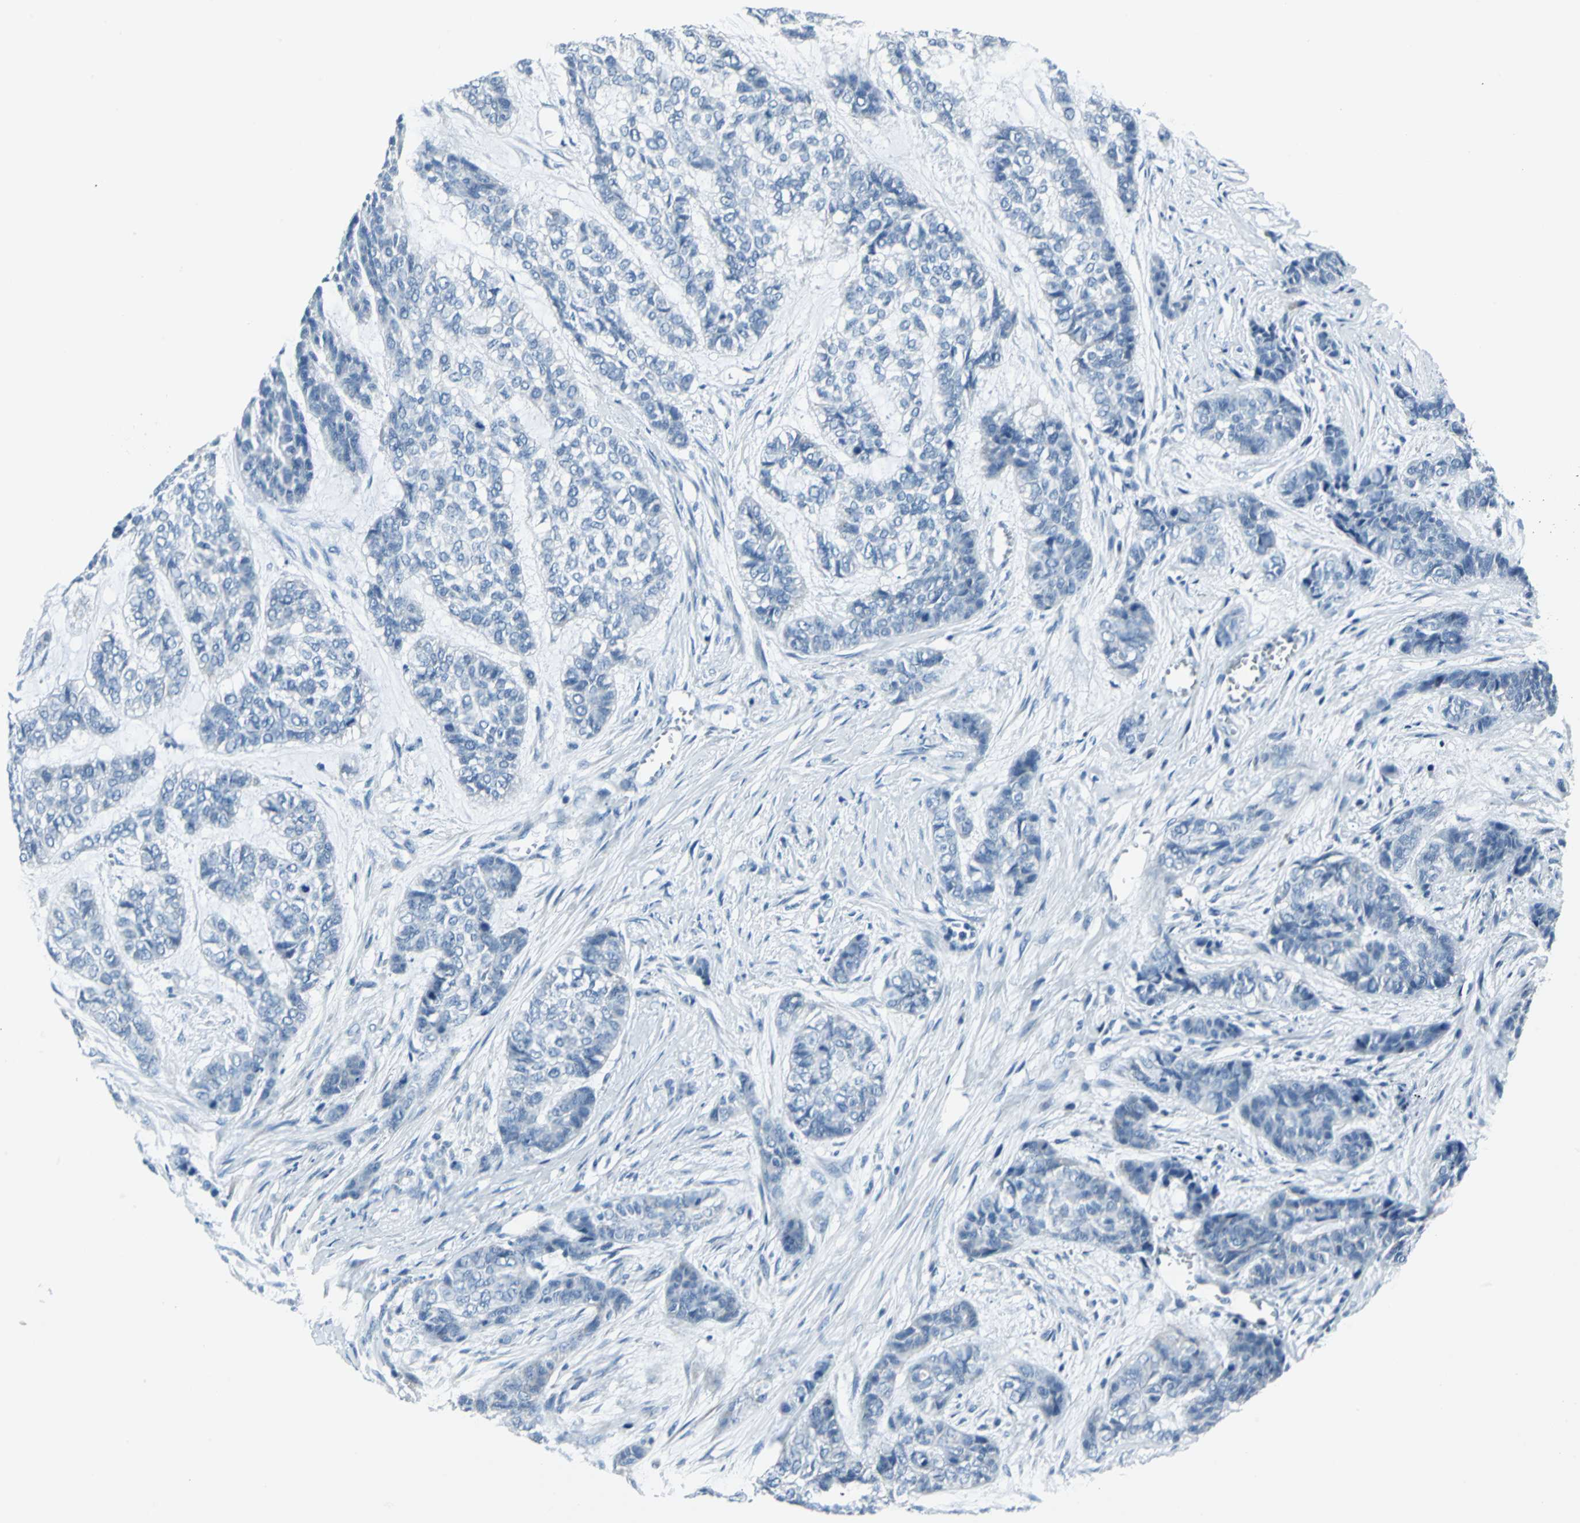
{"staining": {"intensity": "negative", "quantity": "none", "location": "none"}, "tissue": "skin cancer", "cell_type": "Tumor cells", "image_type": "cancer", "snomed": [{"axis": "morphology", "description": "Basal cell carcinoma"}, {"axis": "topography", "description": "Skin"}], "caption": "Immunohistochemistry (IHC) of skin cancer (basal cell carcinoma) reveals no positivity in tumor cells. (DAB immunohistochemistry visualized using brightfield microscopy, high magnification).", "gene": "DNAI2", "patient": {"sex": "female", "age": 64}}